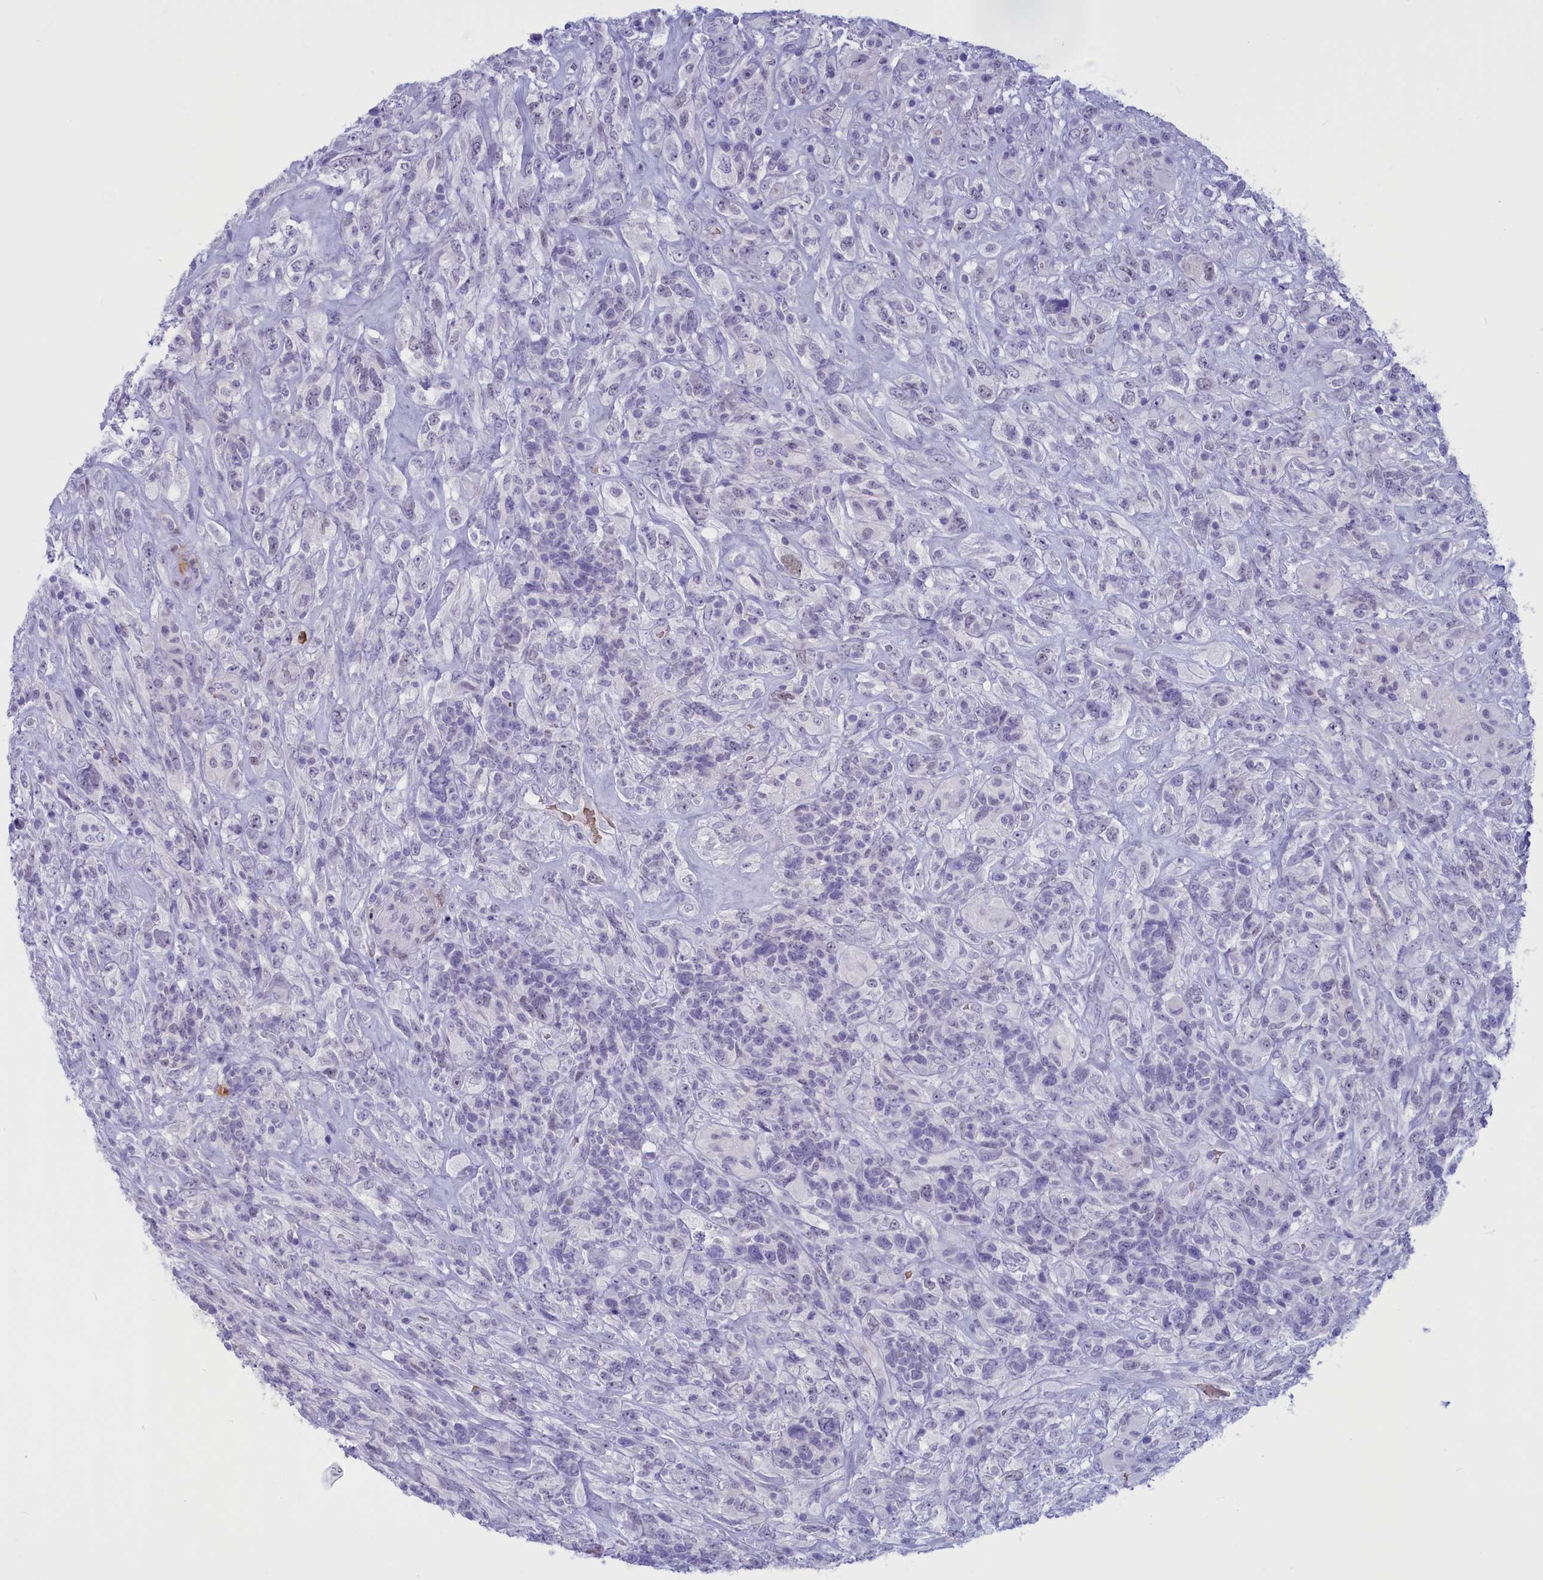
{"staining": {"intensity": "negative", "quantity": "none", "location": "none"}, "tissue": "glioma", "cell_type": "Tumor cells", "image_type": "cancer", "snomed": [{"axis": "morphology", "description": "Glioma, malignant, High grade"}, {"axis": "topography", "description": "Brain"}], "caption": "DAB (3,3'-diaminobenzidine) immunohistochemical staining of human malignant glioma (high-grade) reveals no significant expression in tumor cells. (Stains: DAB immunohistochemistry (IHC) with hematoxylin counter stain, Microscopy: brightfield microscopy at high magnification).", "gene": "GAPDHS", "patient": {"sex": "male", "age": 61}}